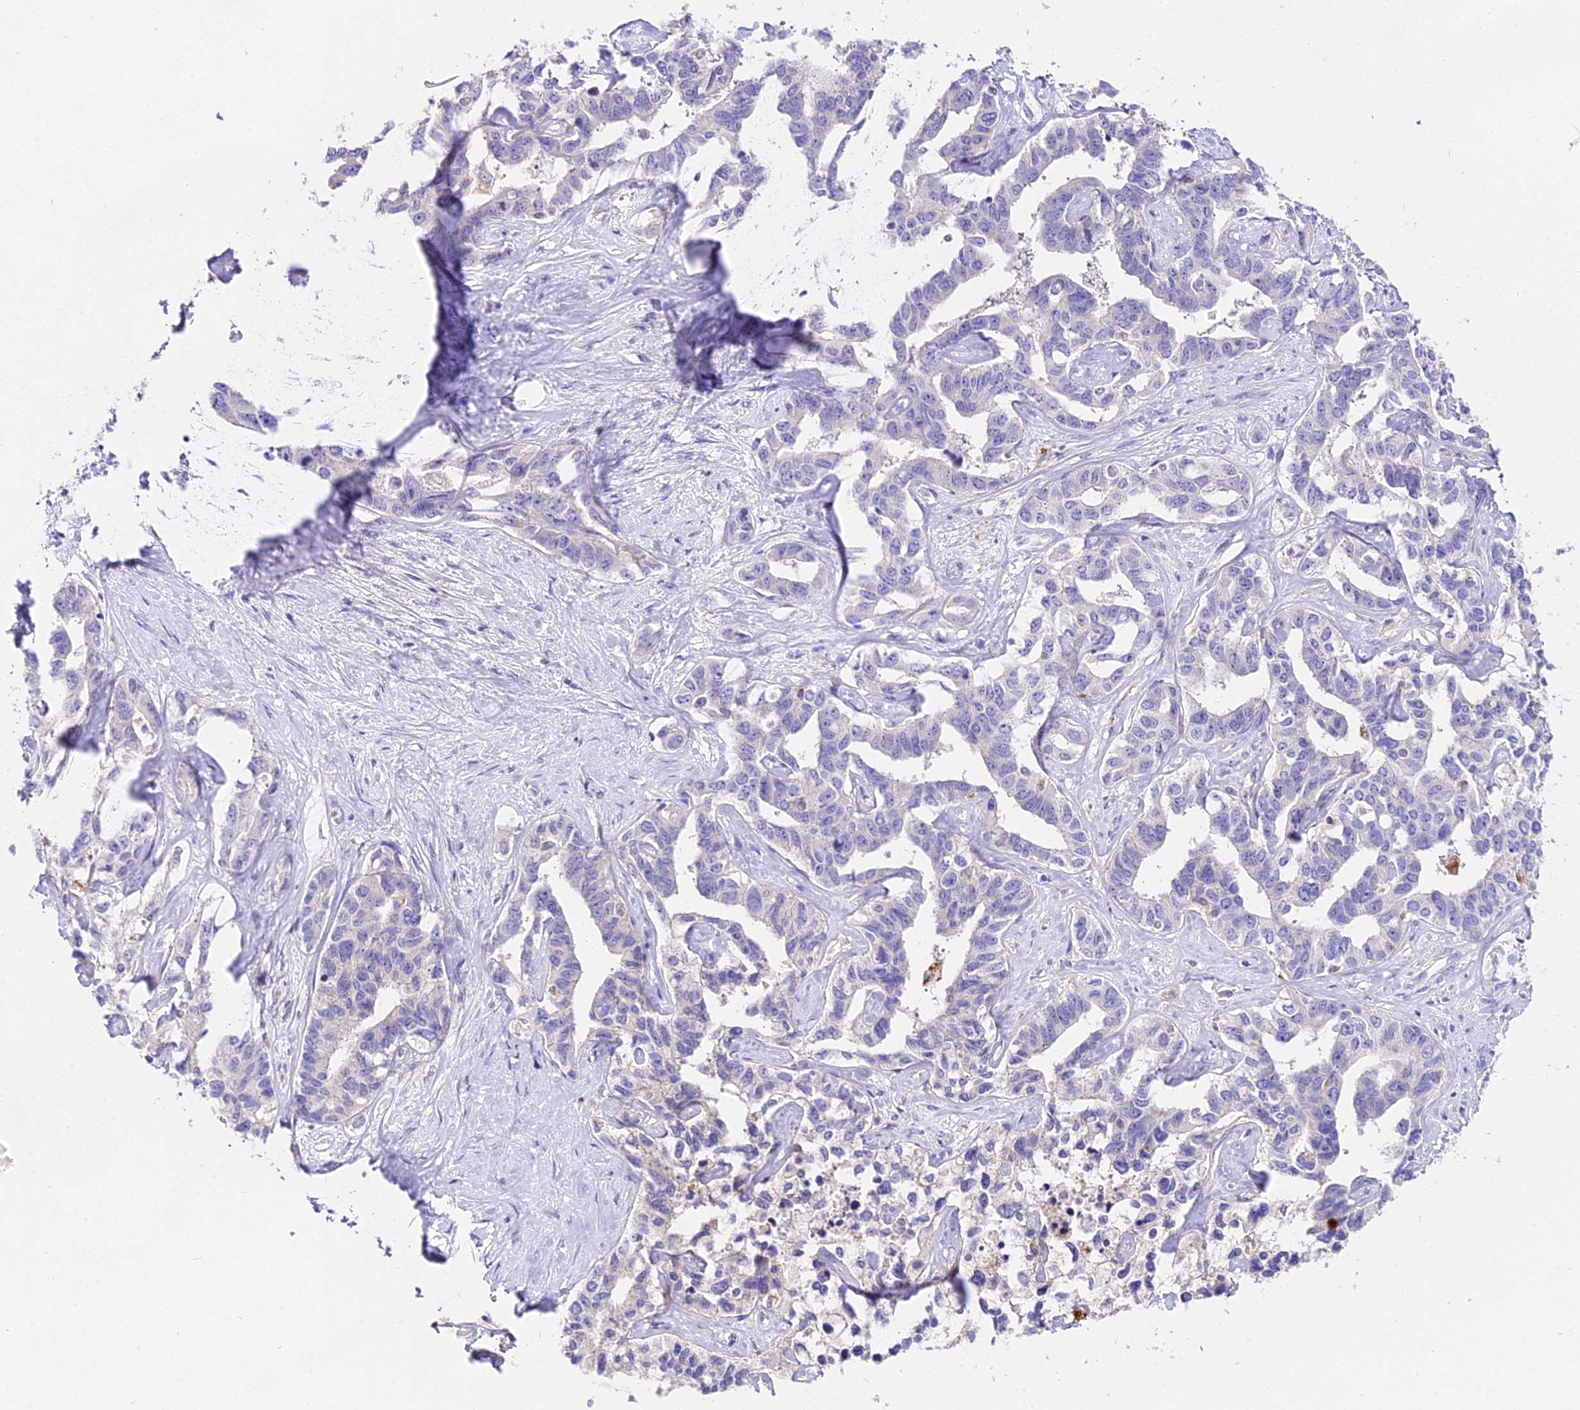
{"staining": {"intensity": "negative", "quantity": "none", "location": "none"}, "tissue": "liver cancer", "cell_type": "Tumor cells", "image_type": "cancer", "snomed": [{"axis": "morphology", "description": "Cholangiocarcinoma"}, {"axis": "topography", "description": "Liver"}], "caption": "This is a image of immunohistochemistry staining of cholangiocarcinoma (liver), which shows no staining in tumor cells.", "gene": "LYPD6", "patient": {"sex": "male", "age": 59}}